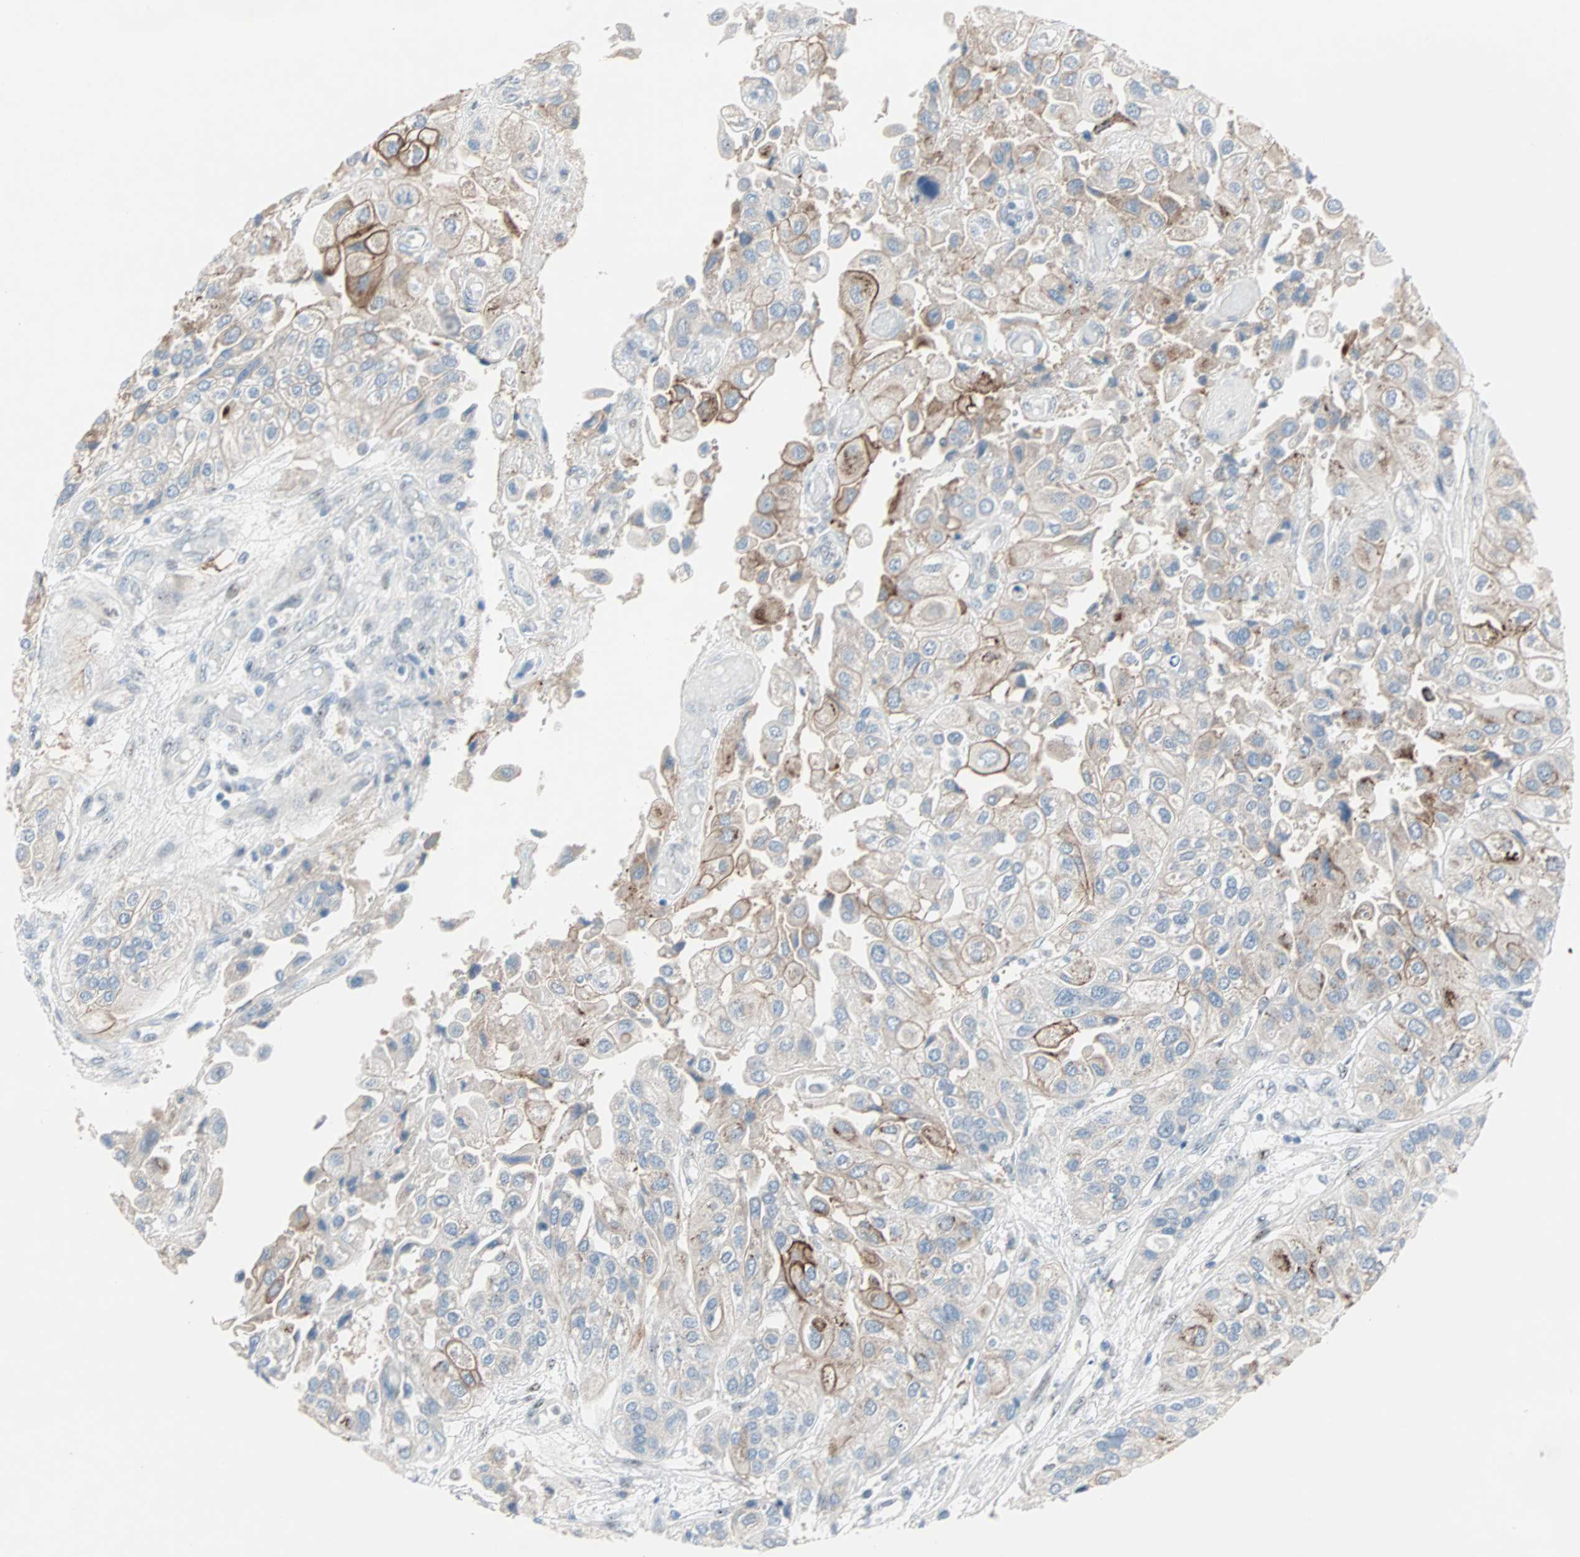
{"staining": {"intensity": "moderate", "quantity": "25%-75%", "location": "cytoplasmic/membranous"}, "tissue": "urothelial cancer", "cell_type": "Tumor cells", "image_type": "cancer", "snomed": [{"axis": "morphology", "description": "Urothelial carcinoma, High grade"}, {"axis": "topography", "description": "Urinary bladder"}], "caption": "High-power microscopy captured an IHC photomicrograph of high-grade urothelial carcinoma, revealing moderate cytoplasmic/membranous staining in about 25%-75% of tumor cells. (DAB (3,3'-diaminobenzidine) = brown stain, brightfield microscopy at high magnification).", "gene": "CAND2", "patient": {"sex": "female", "age": 64}}